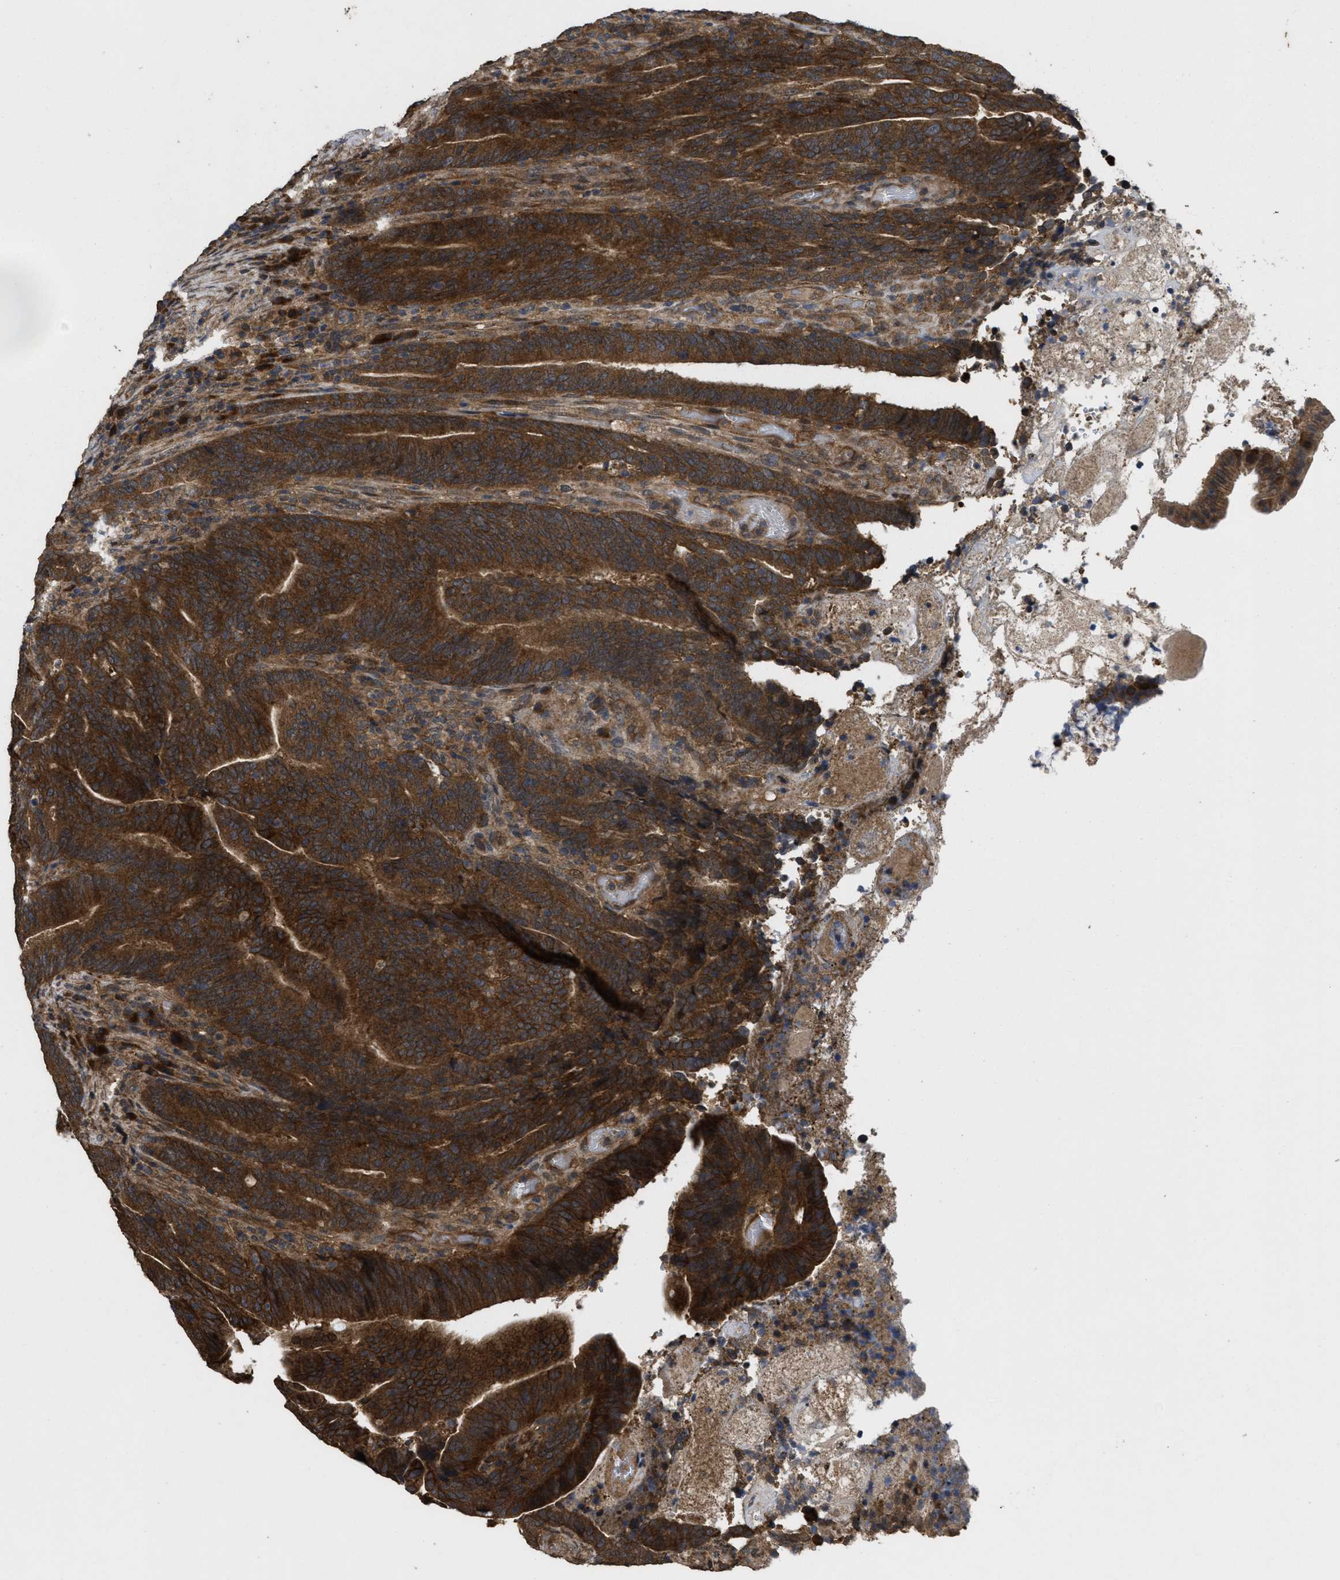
{"staining": {"intensity": "strong", "quantity": ">75%", "location": "cytoplasmic/membranous"}, "tissue": "colorectal cancer", "cell_type": "Tumor cells", "image_type": "cancer", "snomed": [{"axis": "morphology", "description": "Adenocarcinoma, NOS"}, {"axis": "topography", "description": "Colon"}], "caption": "IHC histopathology image of neoplastic tissue: colorectal cancer stained using immunohistochemistry displays high levels of strong protein expression localized specifically in the cytoplasmic/membranous of tumor cells, appearing as a cytoplasmic/membranous brown color.", "gene": "FZD6", "patient": {"sex": "female", "age": 66}}